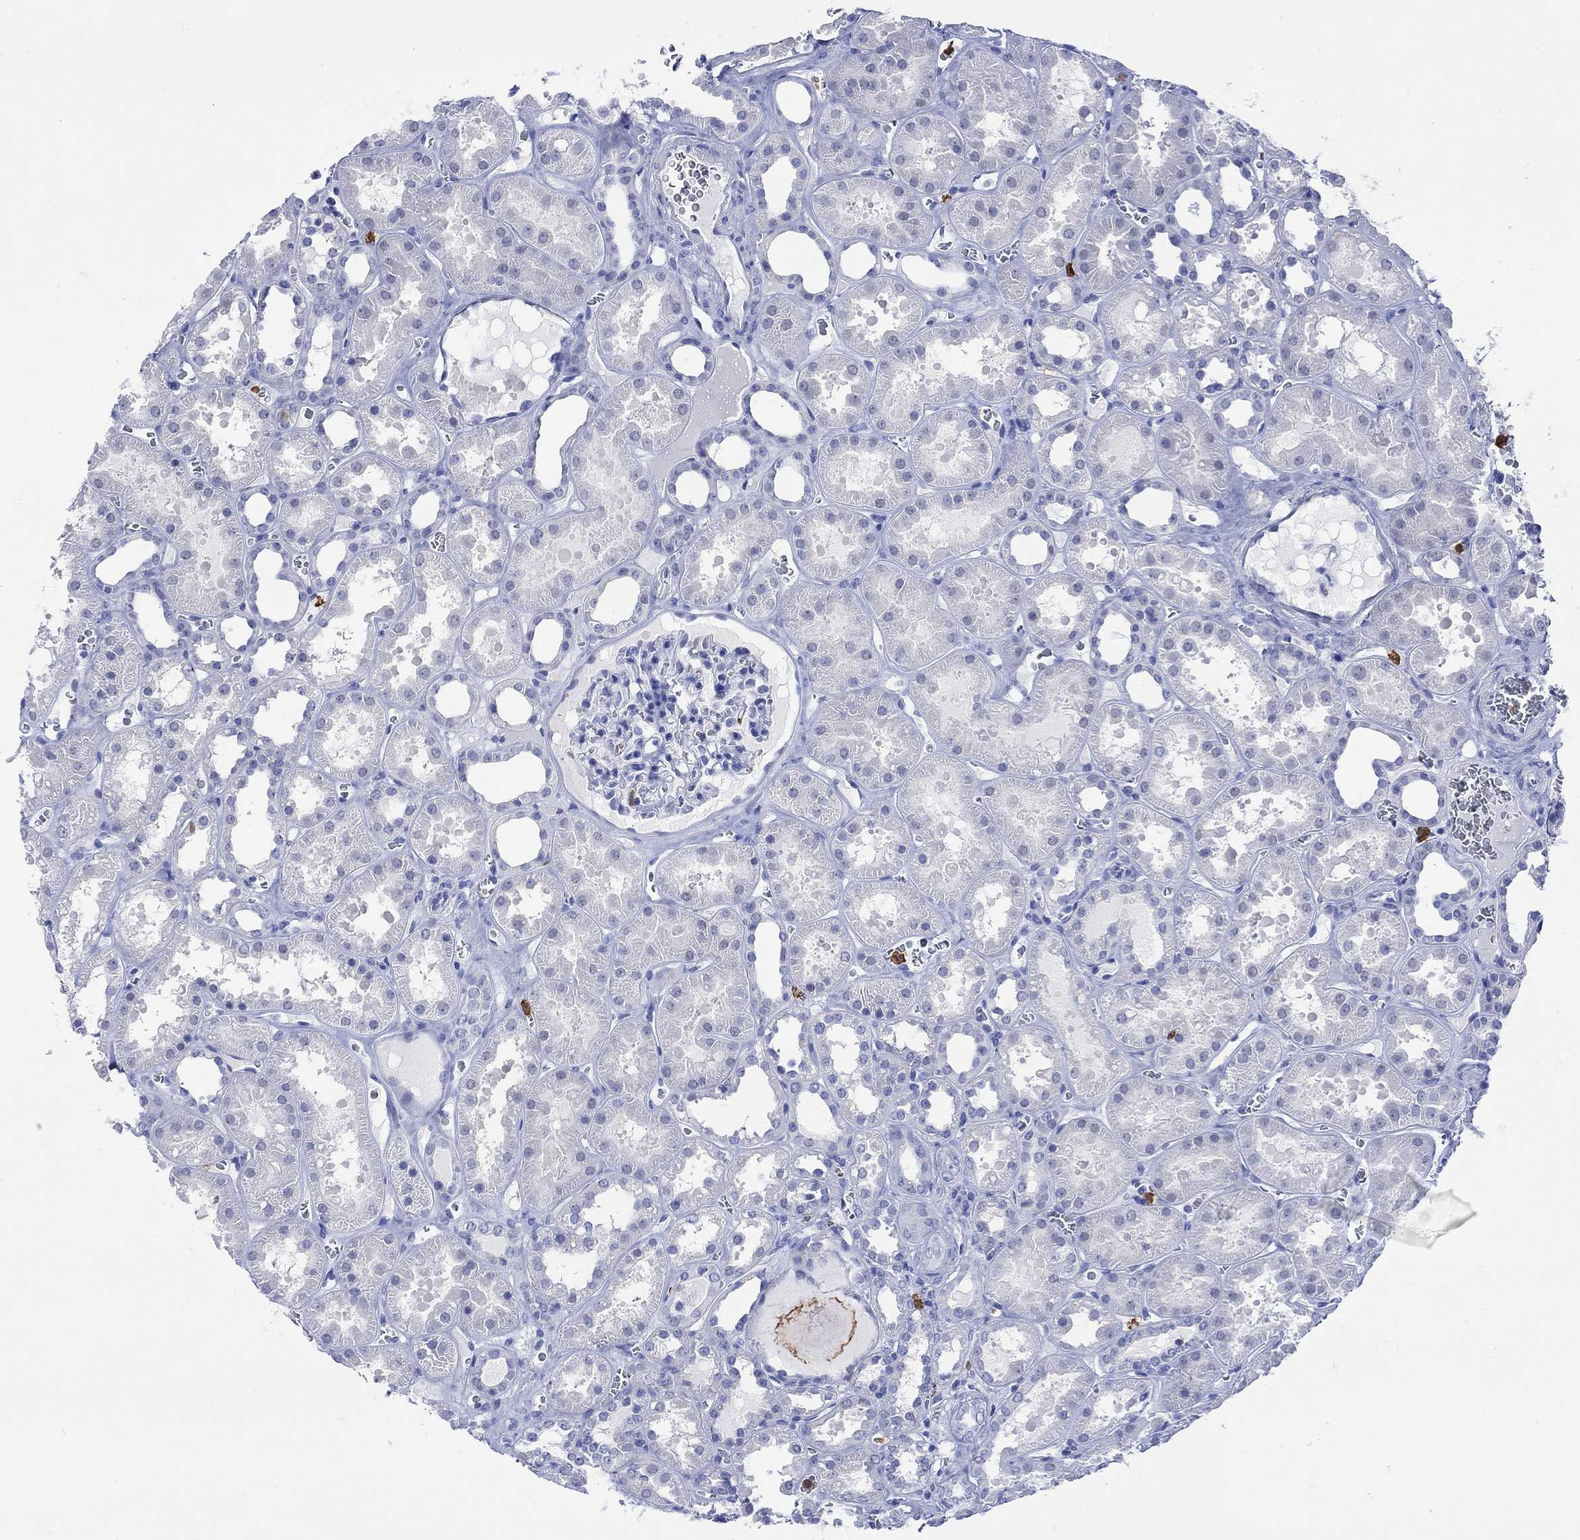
{"staining": {"intensity": "negative", "quantity": "none", "location": "none"}, "tissue": "kidney", "cell_type": "Cells in glomeruli", "image_type": "normal", "snomed": [{"axis": "morphology", "description": "Normal tissue, NOS"}, {"axis": "topography", "description": "Kidney"}], "caption": "Cells in glomeruli are negative for brown protein staining in normal kidney.", "gene": "LINGO3", "patient": {"sex": "female", "age": 41}}